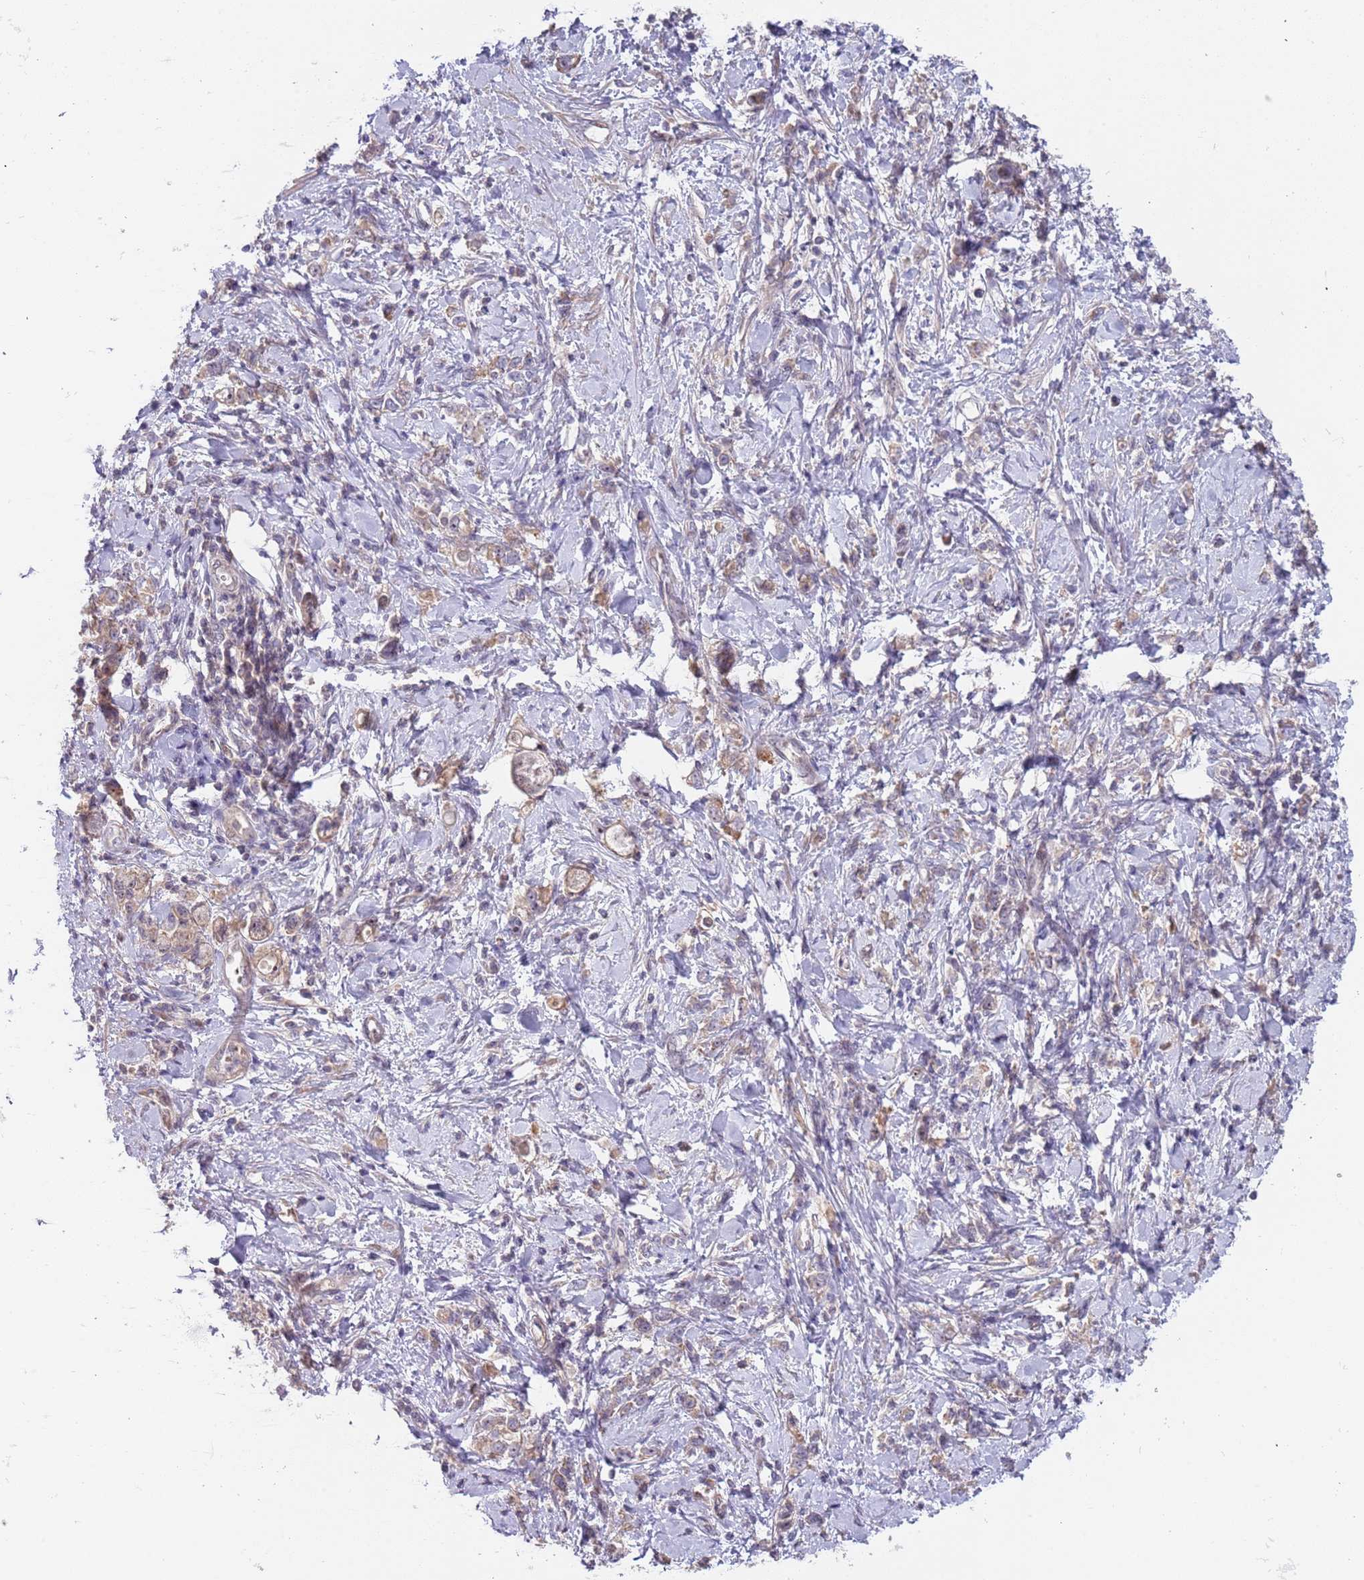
{"staining": {"intensity": "weak", "quantity": "25%-75%", "location": "cytoplasmic/membranous"}, "tissue": "stomach cancer", "cell_type": "Tumor cells", "image_type": "cancer", "snomed": [{"axis": "morphology", "description": "Adenocarcinoma, NOS"}, {"axis": "topography", "description": "Stomach"}], "caption": "This histopathology image displays IHC staining of adenocarcinoma (stomach), with low weak cytoplasmic/membranous expression in about 25%-75% of tumor cells.", "gene": "TRAPPC6B", "patient": {"sex": "female", "age": 76}}